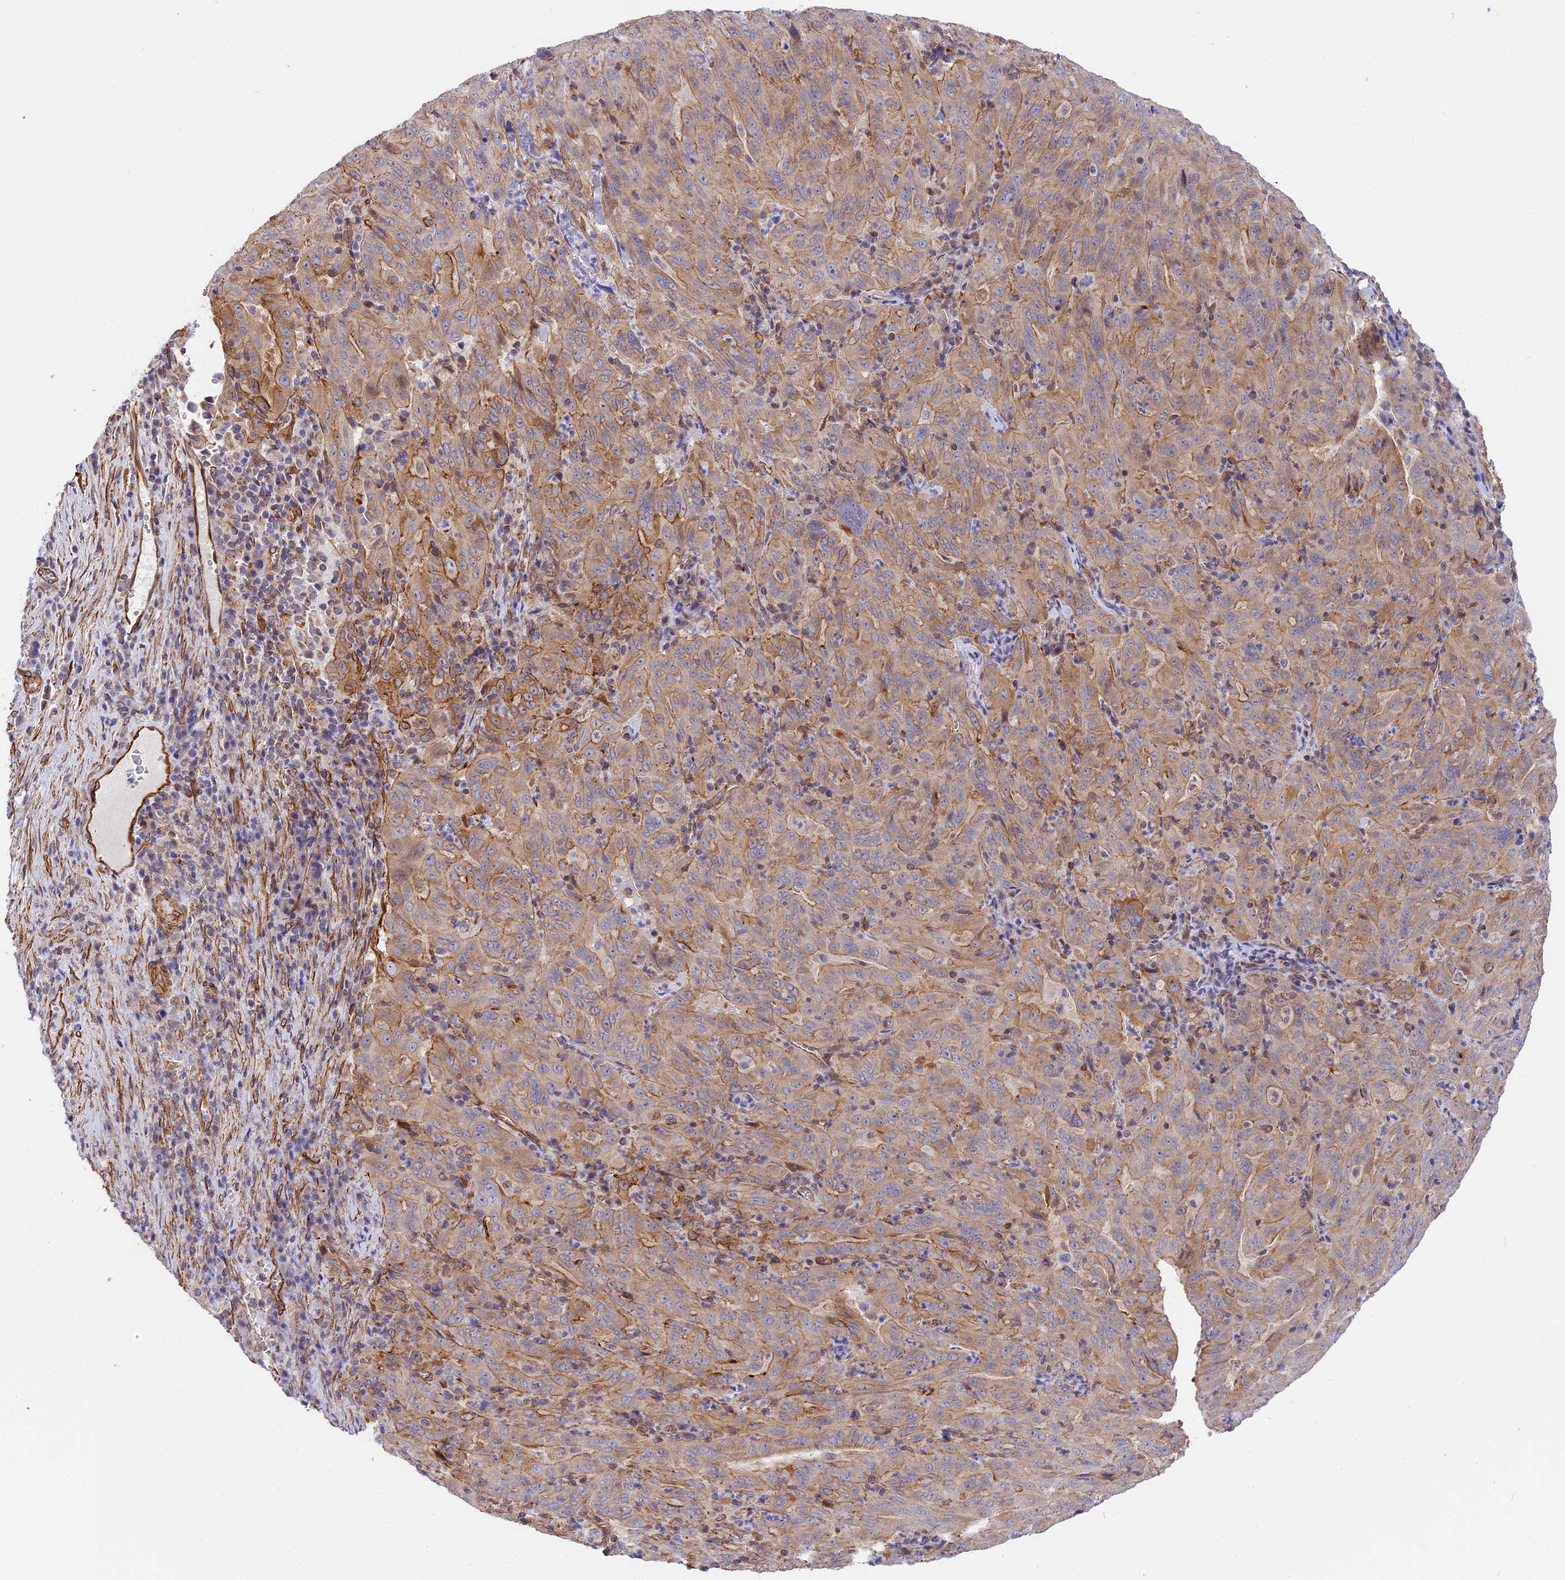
{"staining": {"intensity": "weak", "quantity": "25%-75%", "location": "cytoplasmic/membranous"}, "tissue": "pancreatic cancer", "cell_type": "Tumor cells", "image_type": "cancer", "snomed": [{"axis": "morphology", "description": "Adenocarcinoma, NOS"}, {"axis": "topography", "description": "Pancreas"}], "caption": "Pancreatic cancer stained for a protein displays weak cytoplasmic/membranous positivity in tumor cells. (DAB (3,3'-diaminobenzidine) = brown stain, brightfield microscopy at high magnification).", "gene": "R3HDM4", "patient": {"sex": "male", "age": 63}}